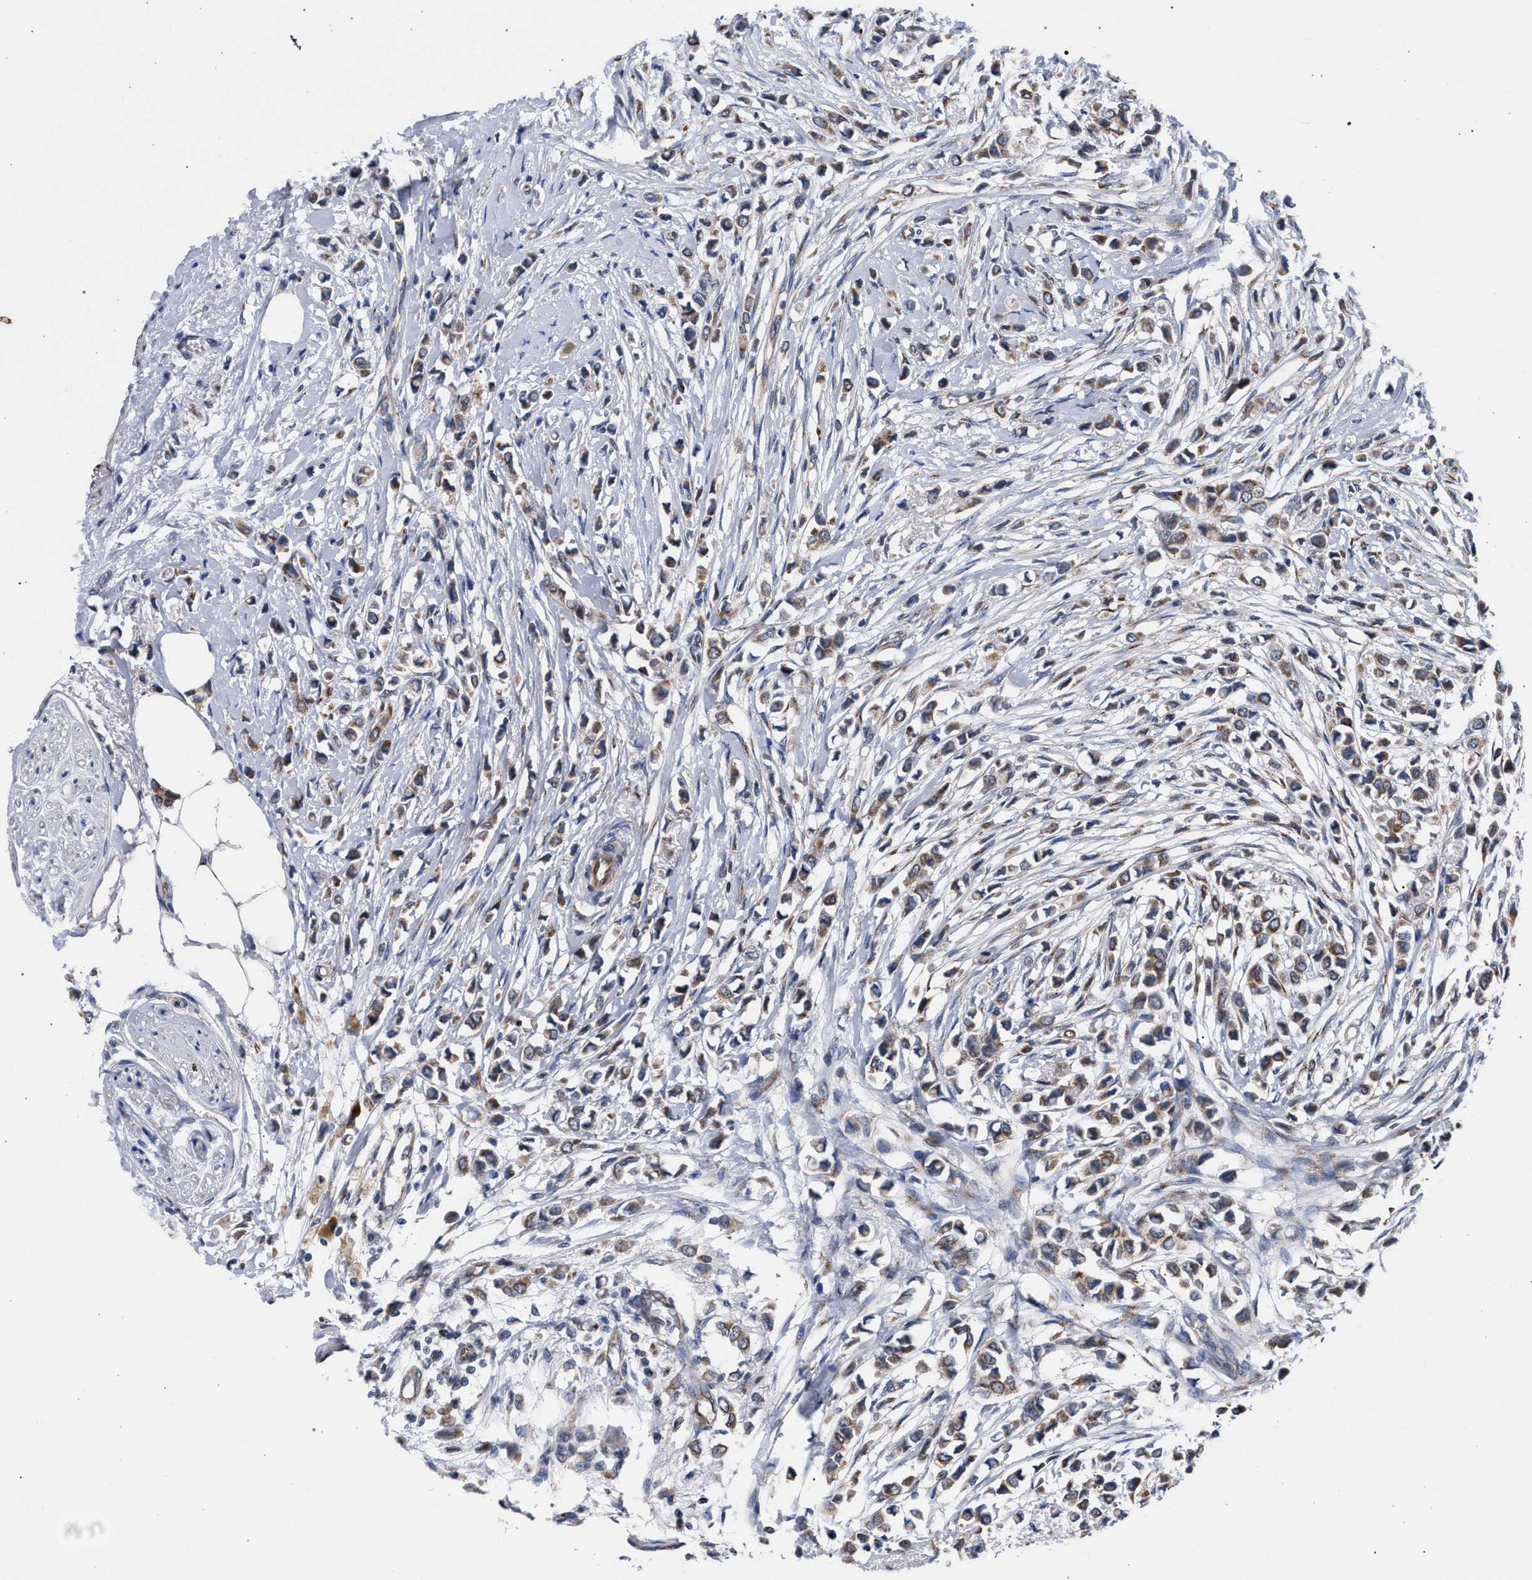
{"staining": {"intensity": "moderate", "quantity": ">75%", "location": "cytoplasmic/membranous"}, "tissue": "breast cancer", "cell_type": "Tumor cells", "image_type": "cancer", "snomed": [{"axis": "morphology", "description": "Lobular carcinoma"}, {"axis": "topography", "description": "Breast"}], "caption": "Breast cancer stained for a protein shows moderate cytoplasmic/membranous positivity in tumor cells.", "gene": "GOLGA2", "patient": {"sex": "female", "age": 51}}